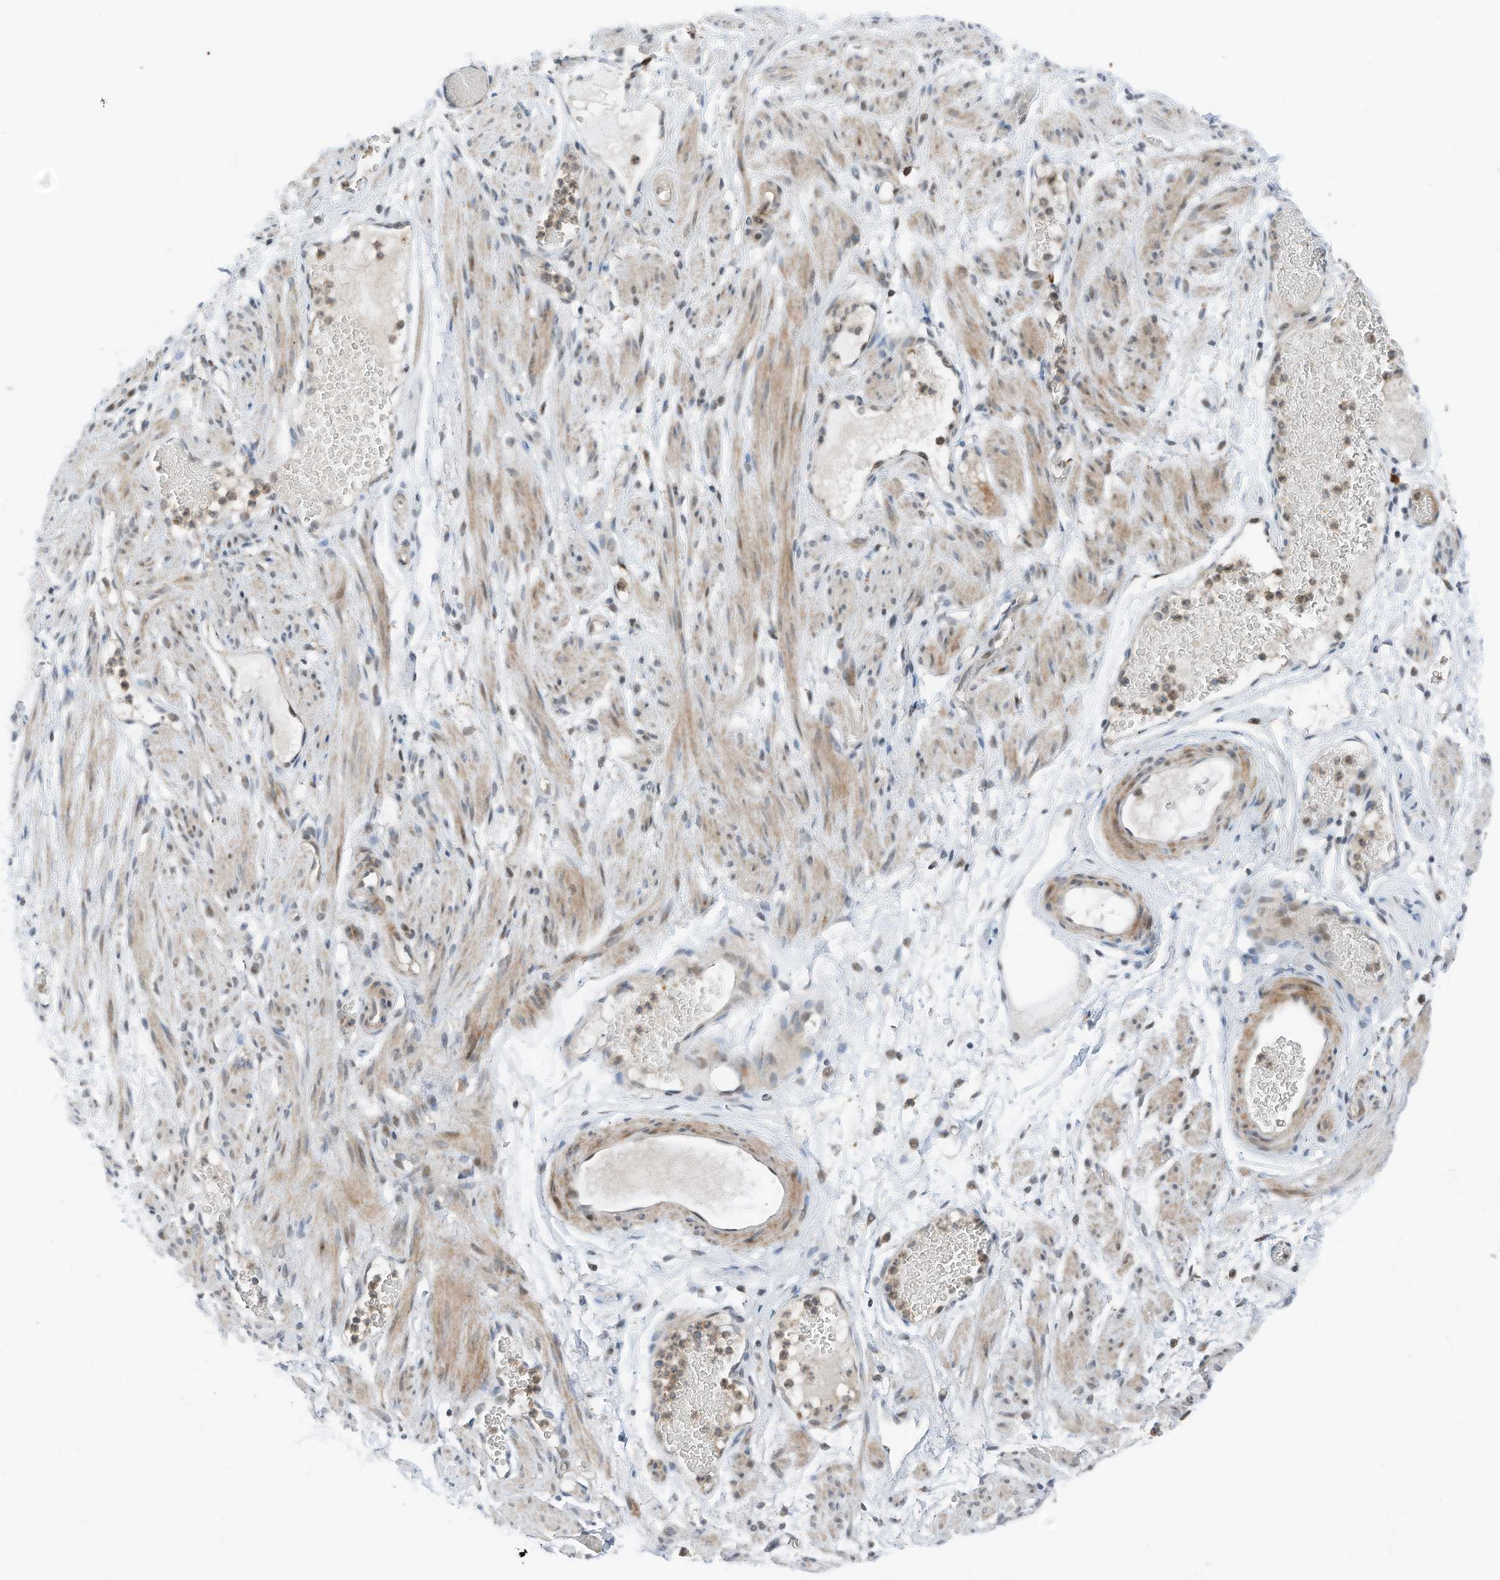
{"staining": {"intensity": "moderate", "quantity": ">75%", "location": "cytoplasmic/membranous,nuclear"}, "tissue": "adipose tissue", "cell_type": "Adipocytes", "image_type": "normal", "snomed": [{"axis": "morphology", "description": "Normal tissue, NOS"}, {"axis": "topography", "description": "Smooth muscle"}, {"axis": "topography", "description": "Peripheral nerve tissue"}], "caption": "IHC of benign adipose tissue exhibits medium levels of moderate cytoplasmic/membranous,nuclear staining in about >75% of adipocytes.", "gene": "RMND1", "patient": {"sex": "female", "age": 39}}